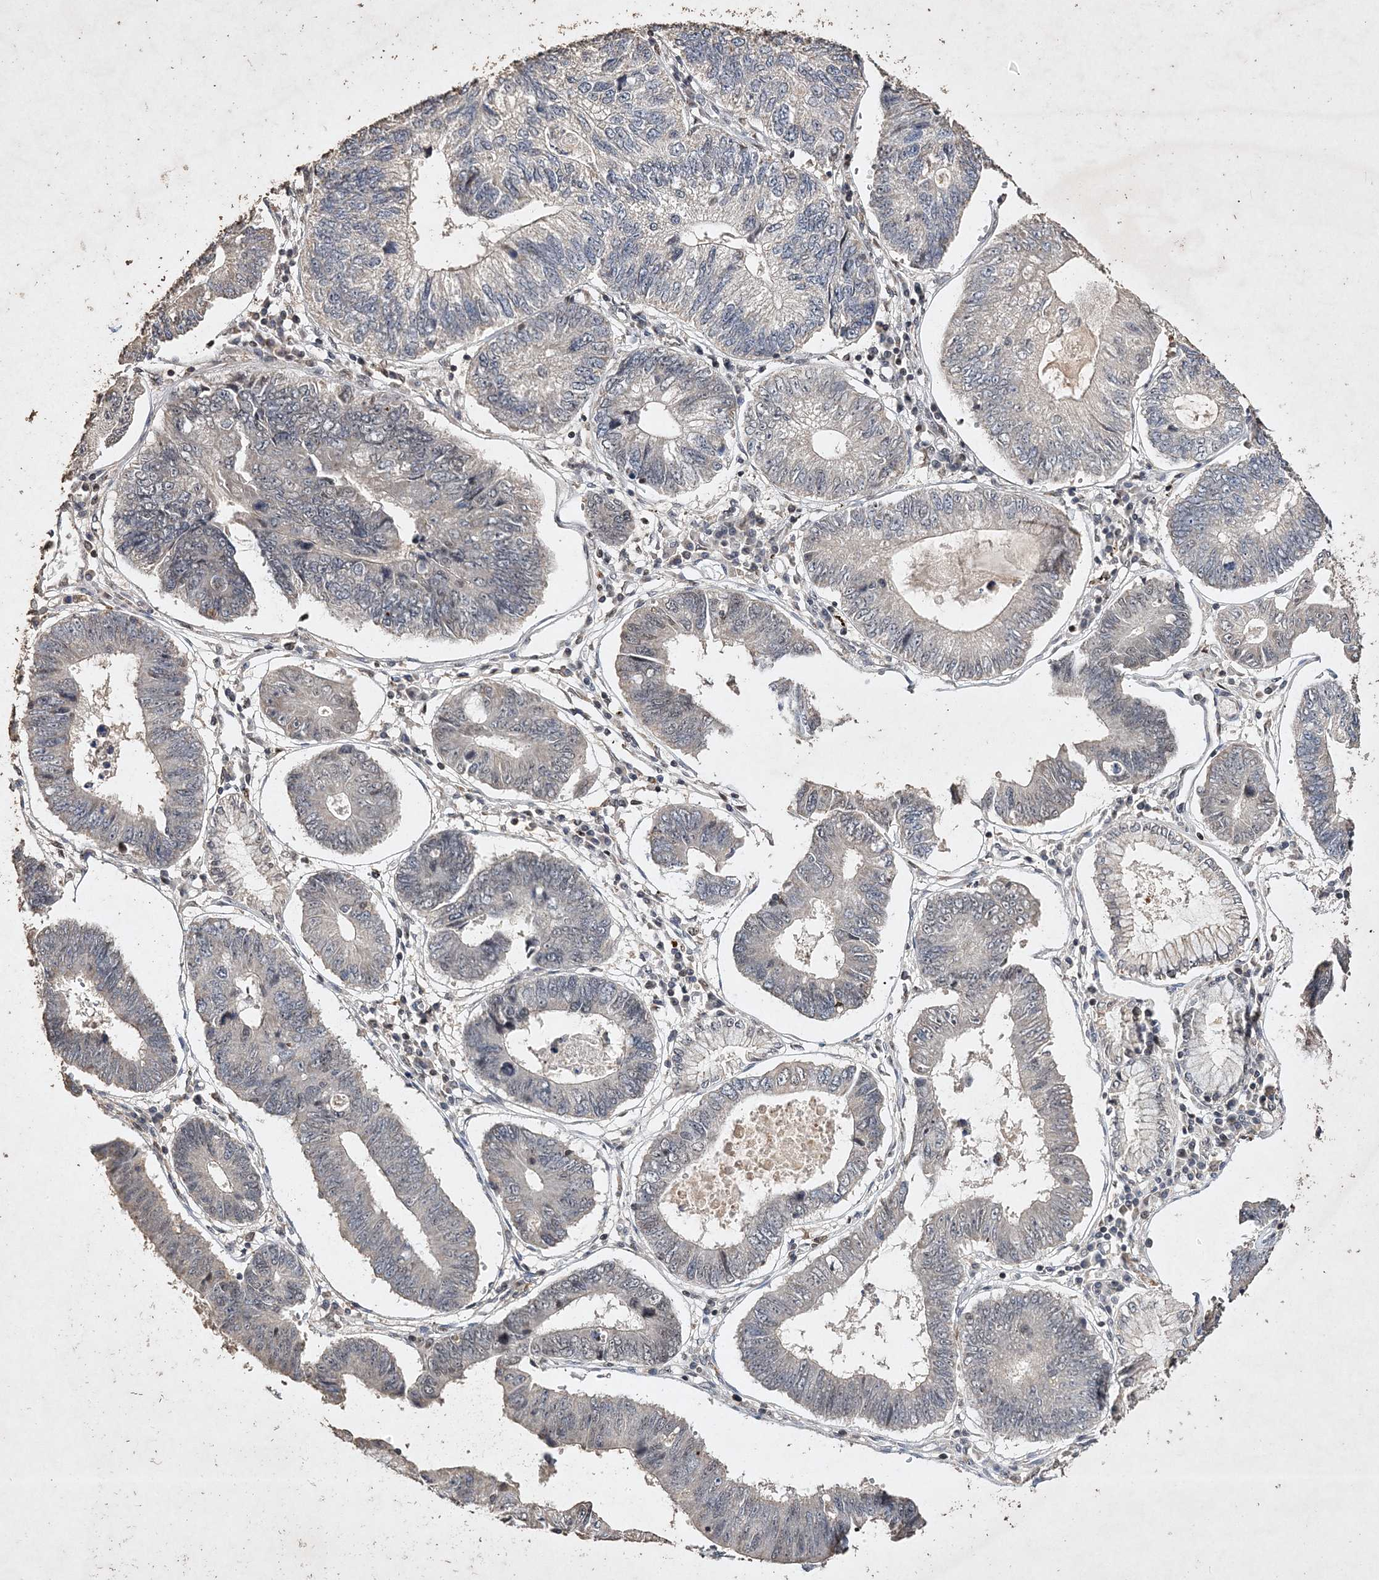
{"staining": {"intensity": "negative", "quantity": "none", "location": "none"}, "tissue": "stomach cancer", "cell_type": "Tumor cells", "image_type": "cancer", "snomed": [{"axis": "morphology", "description": "Adenocarcinoma, NOS"}, {"axis": "topography", "description": "Stomach"}], "caption": "DAB immunohistochemical staining of stomach cancer (adenocarcinoma) demonstrates no significant expression in tumor cells. (DAB (3,3'-diaminobenzidine) IHC, high magnification).", "gene": "C3orf38", "patient": {"sex": "male", "age": 59}}